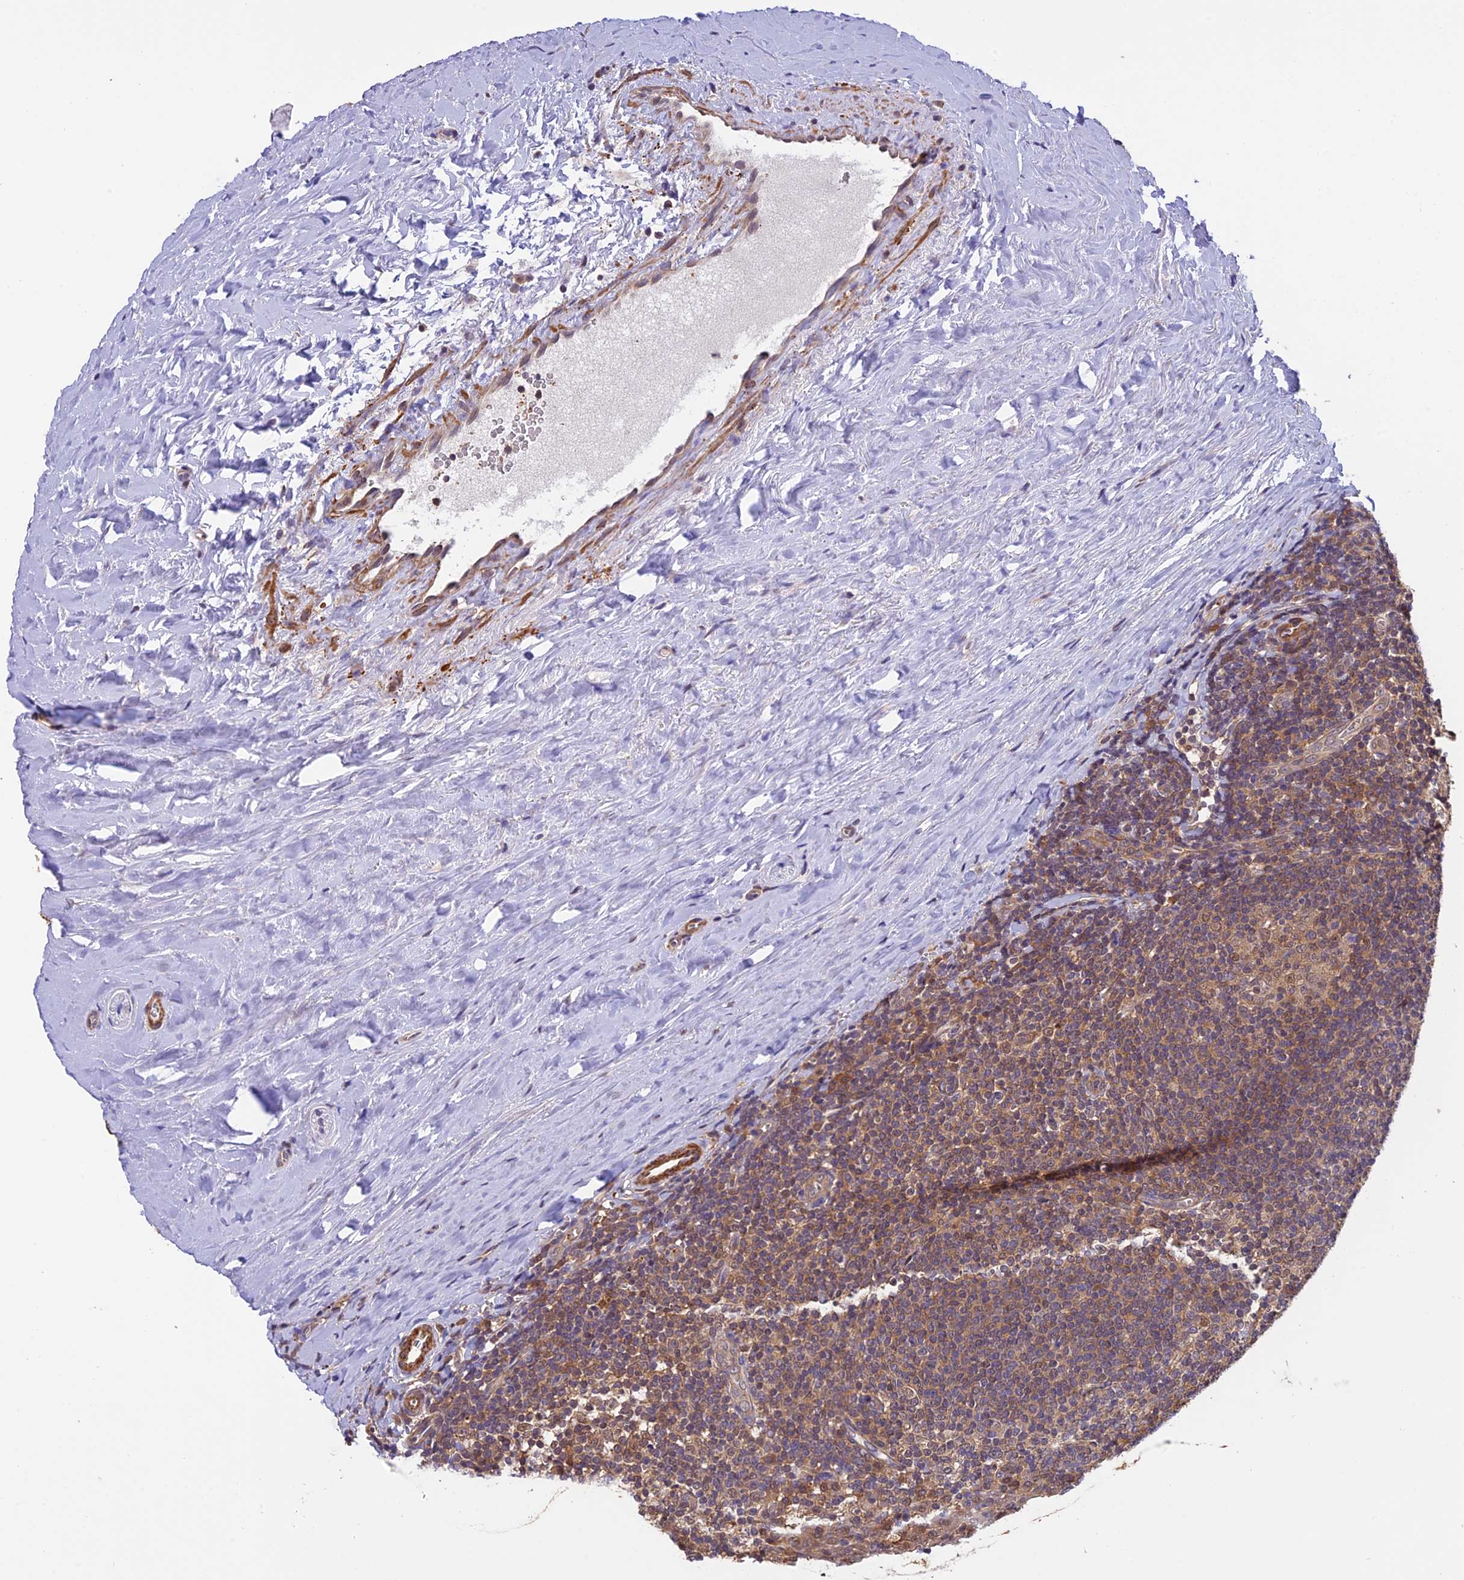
{"staining": {"intensity": "moderate", "quantity": ">75%", "location": "cytoplasmic/membranous,nuclear"}, "tissue": "tonsil", "cell_type": "Germinal center cells", "image_type": "normal", "snomed": [{"axis": "morphology", "description": "Normal tissue, NOS"}, {"axis": "topography", "description": "Tonsil"}], "caption": "High-power microscopy captured an immunohistochemistry image of normal tonsil, revealing moderate cytoplasmic/membranous,nuclear staining in about >75% of germinal center cells.", "gene": "PSMB3", "patient": {"sex": "male", "age": 27}}